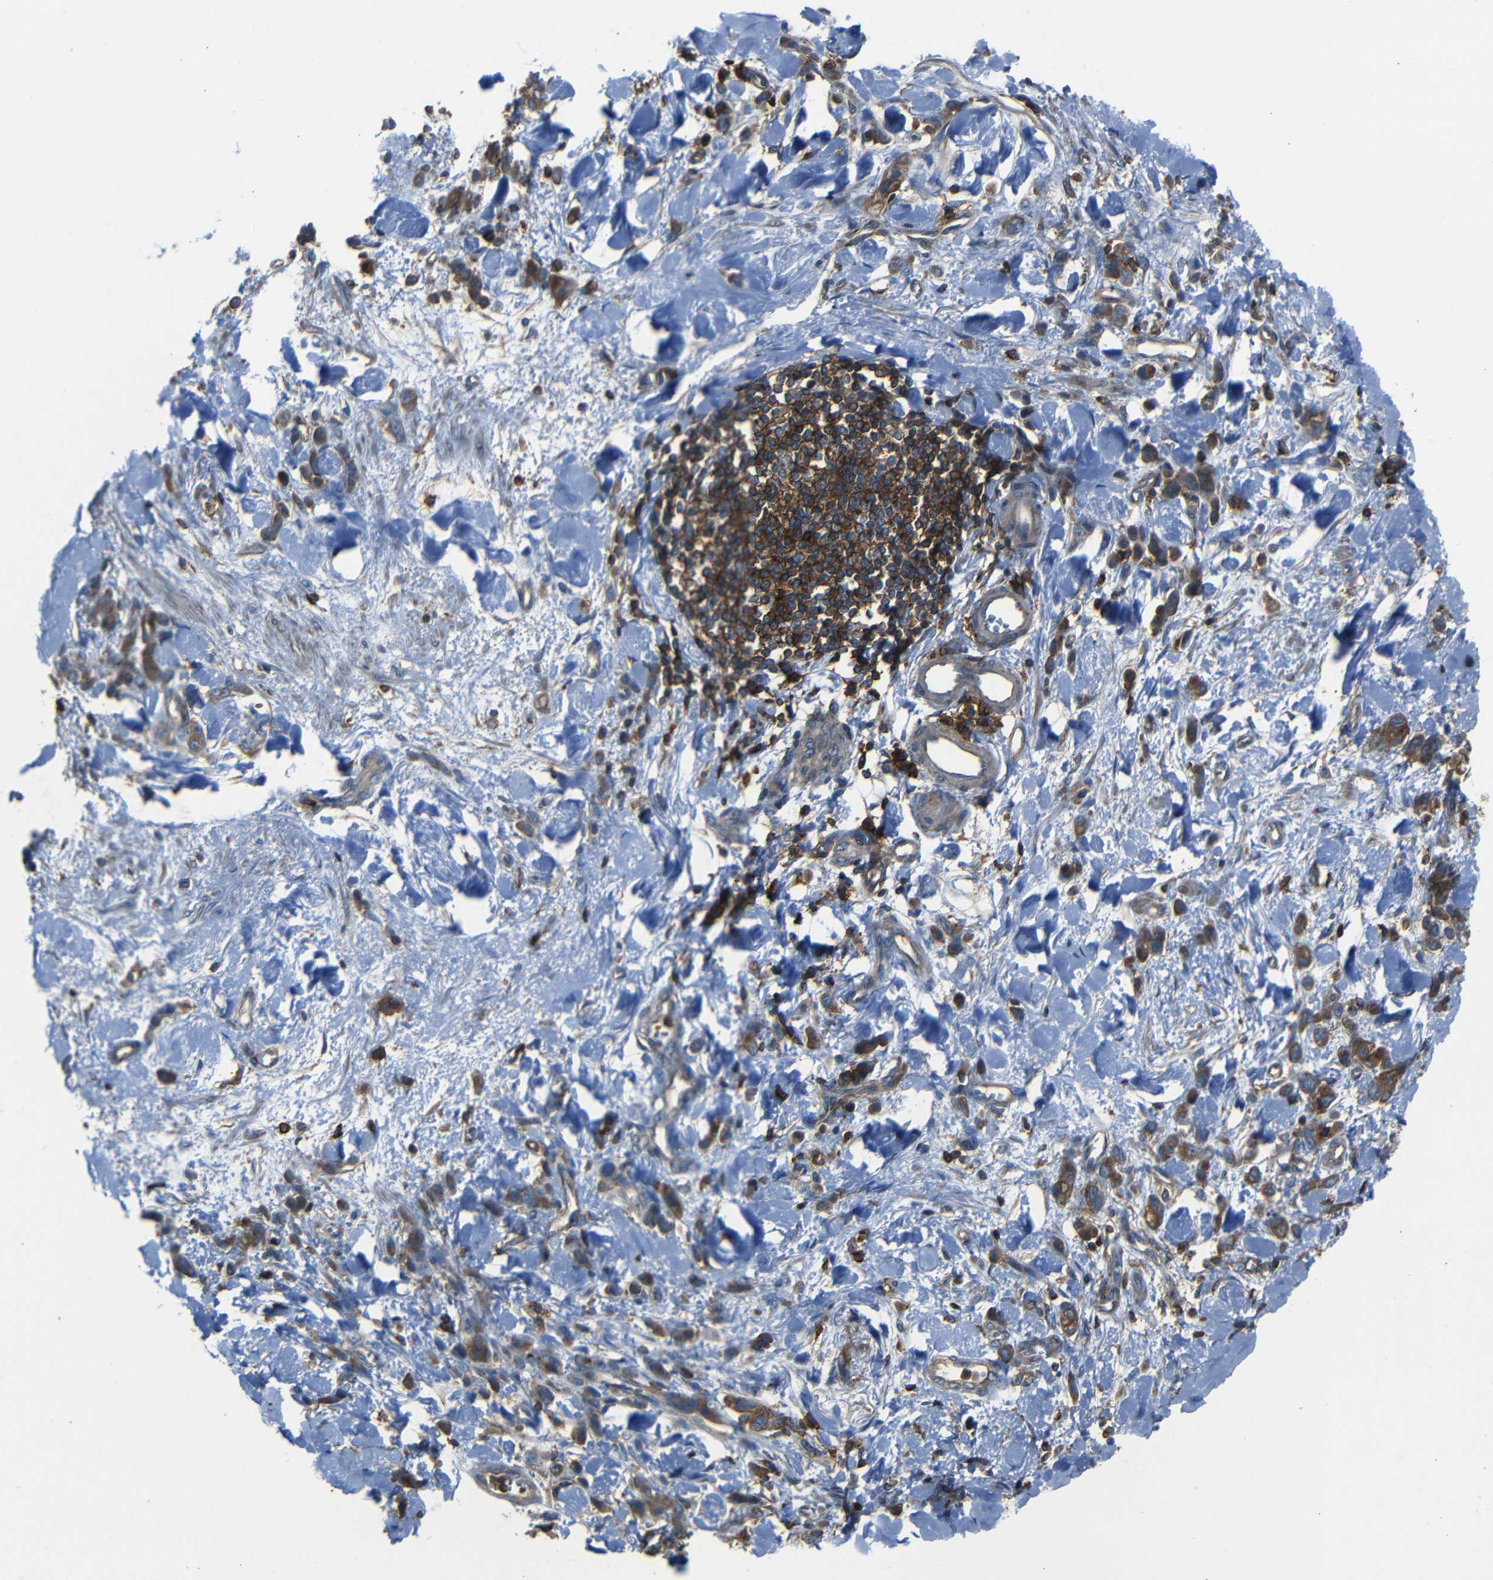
{"staining": {"intensity": "moderate", "quantity": ">75%", "location": "cytoplasmic/membranous"}, "tissue": "stomach cancer", "cell_type": "Tumor cells", "image_type": "cancer", "snomed": [{"axis": "morphology", "description": "Normal tissue, NOS"}, {"axis": "morphology", "description": "Adenocarcinoma, NOS"}, {"axis": "topography", "description": "Stomach"}], "caption": "IHC (DAB (3,3'-diaminobenzidine)) staining of stomach adenocarcinoma displays moderate cytoplasmic/membranous protein expression in about >75% of tumor cells. Nuclei are stained in blue.", "gene": "ADGRE5", "patient": {"sex": "male", "age": 82}}